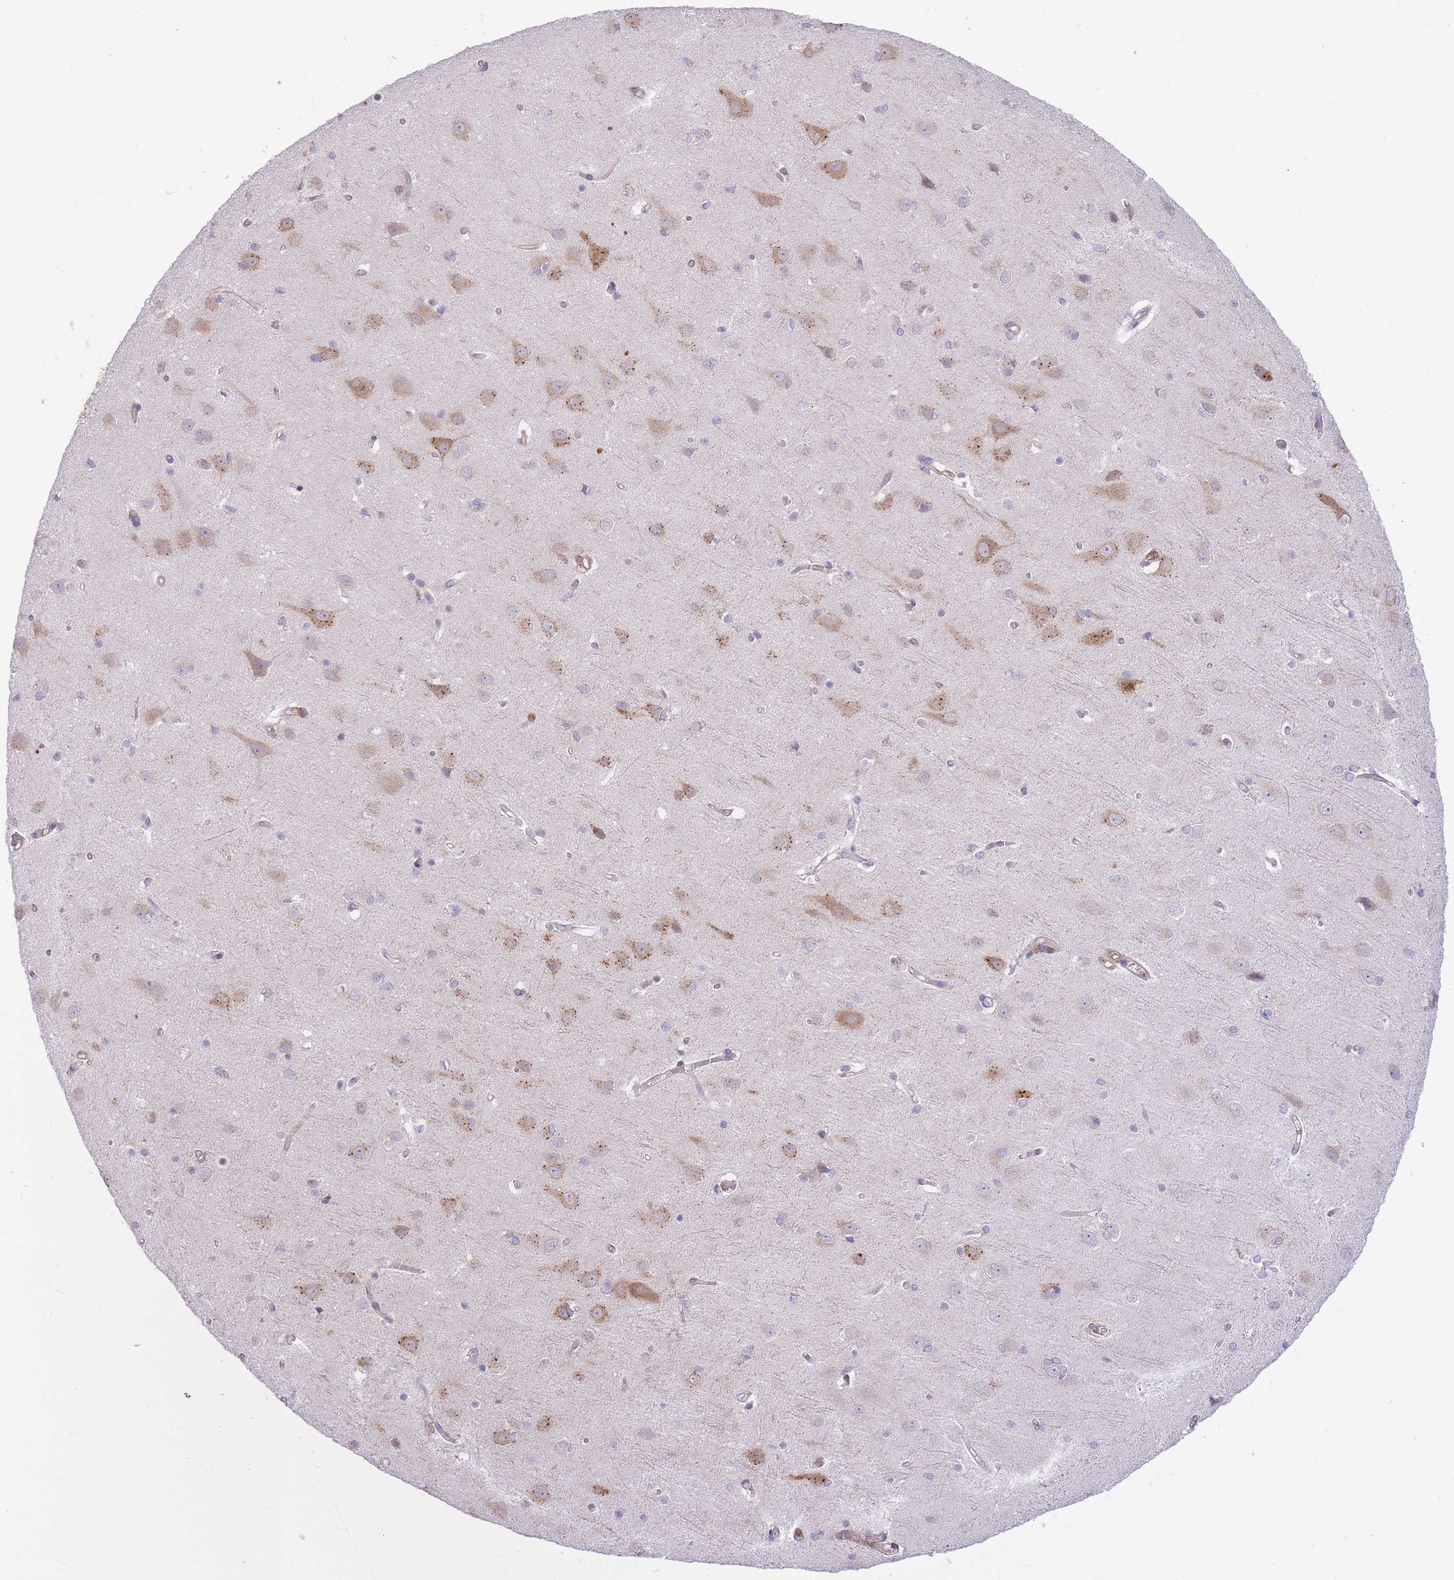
{"staining": {"intensity": "negative", "quantity": "none", "location": "none"}, "tissue": "cerebral cortex", "cell_type": "Endothelial cells", "image_type": "normal", "snomed": [{"axis": "morphology", "description": "Normal tissue, NOS"}, {"axis": "topography", "description": "Cerebral cortex"}], "caption": "Cerebral cortex stained for a protein using IHC reveals no expression endothelial cells.", "gene": "PRKAR1A", "patient": {"sex": "male", "age": 37}}